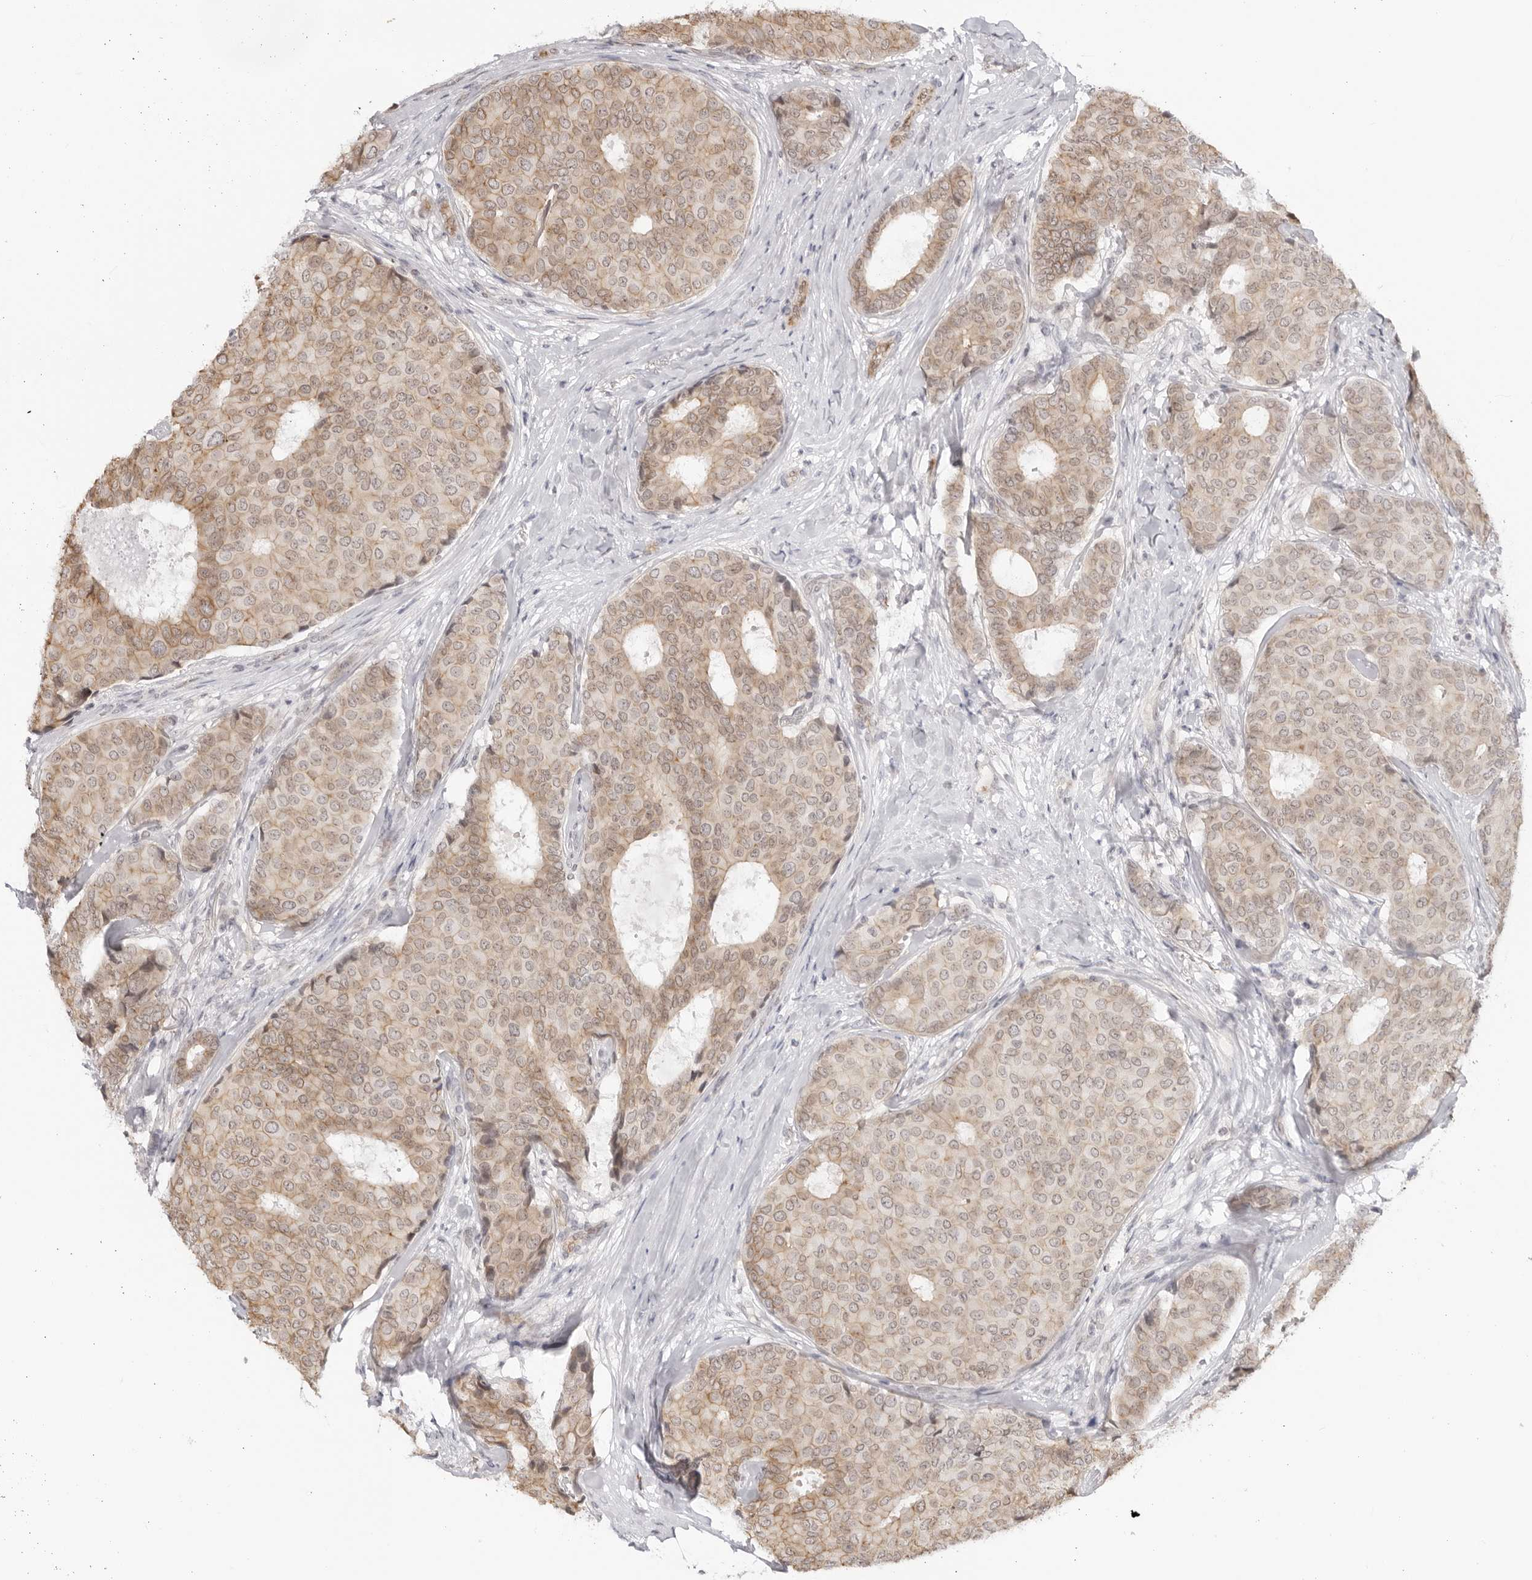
{"staining": {"intensity": "moderate", "quantity": ">75%", "location": "cytoplasmic/membranous"}, "tissue": "breast cancer", "cell_type": "Tumor cells", "image_type": "cancer", "snomed": [{"axis": "morphology", "description": "Duct carcinoma"}, {"axis": "topography", "description": "Breast"}], "caption": "Breast cancer (invasive ductal carcinoma) was stained to show a protein in brown. There is medium levels of moderate cytoplasmic/membranous staining in about >75% of tumor cells. The staining was performed using DAB to visualize the protein expression in brown, while the nuclei were stained in blue with hematoxylin (Magnification: 20x).", "gene": "TRAPPC3", "patient": {"sex": "female", "age": 75}}